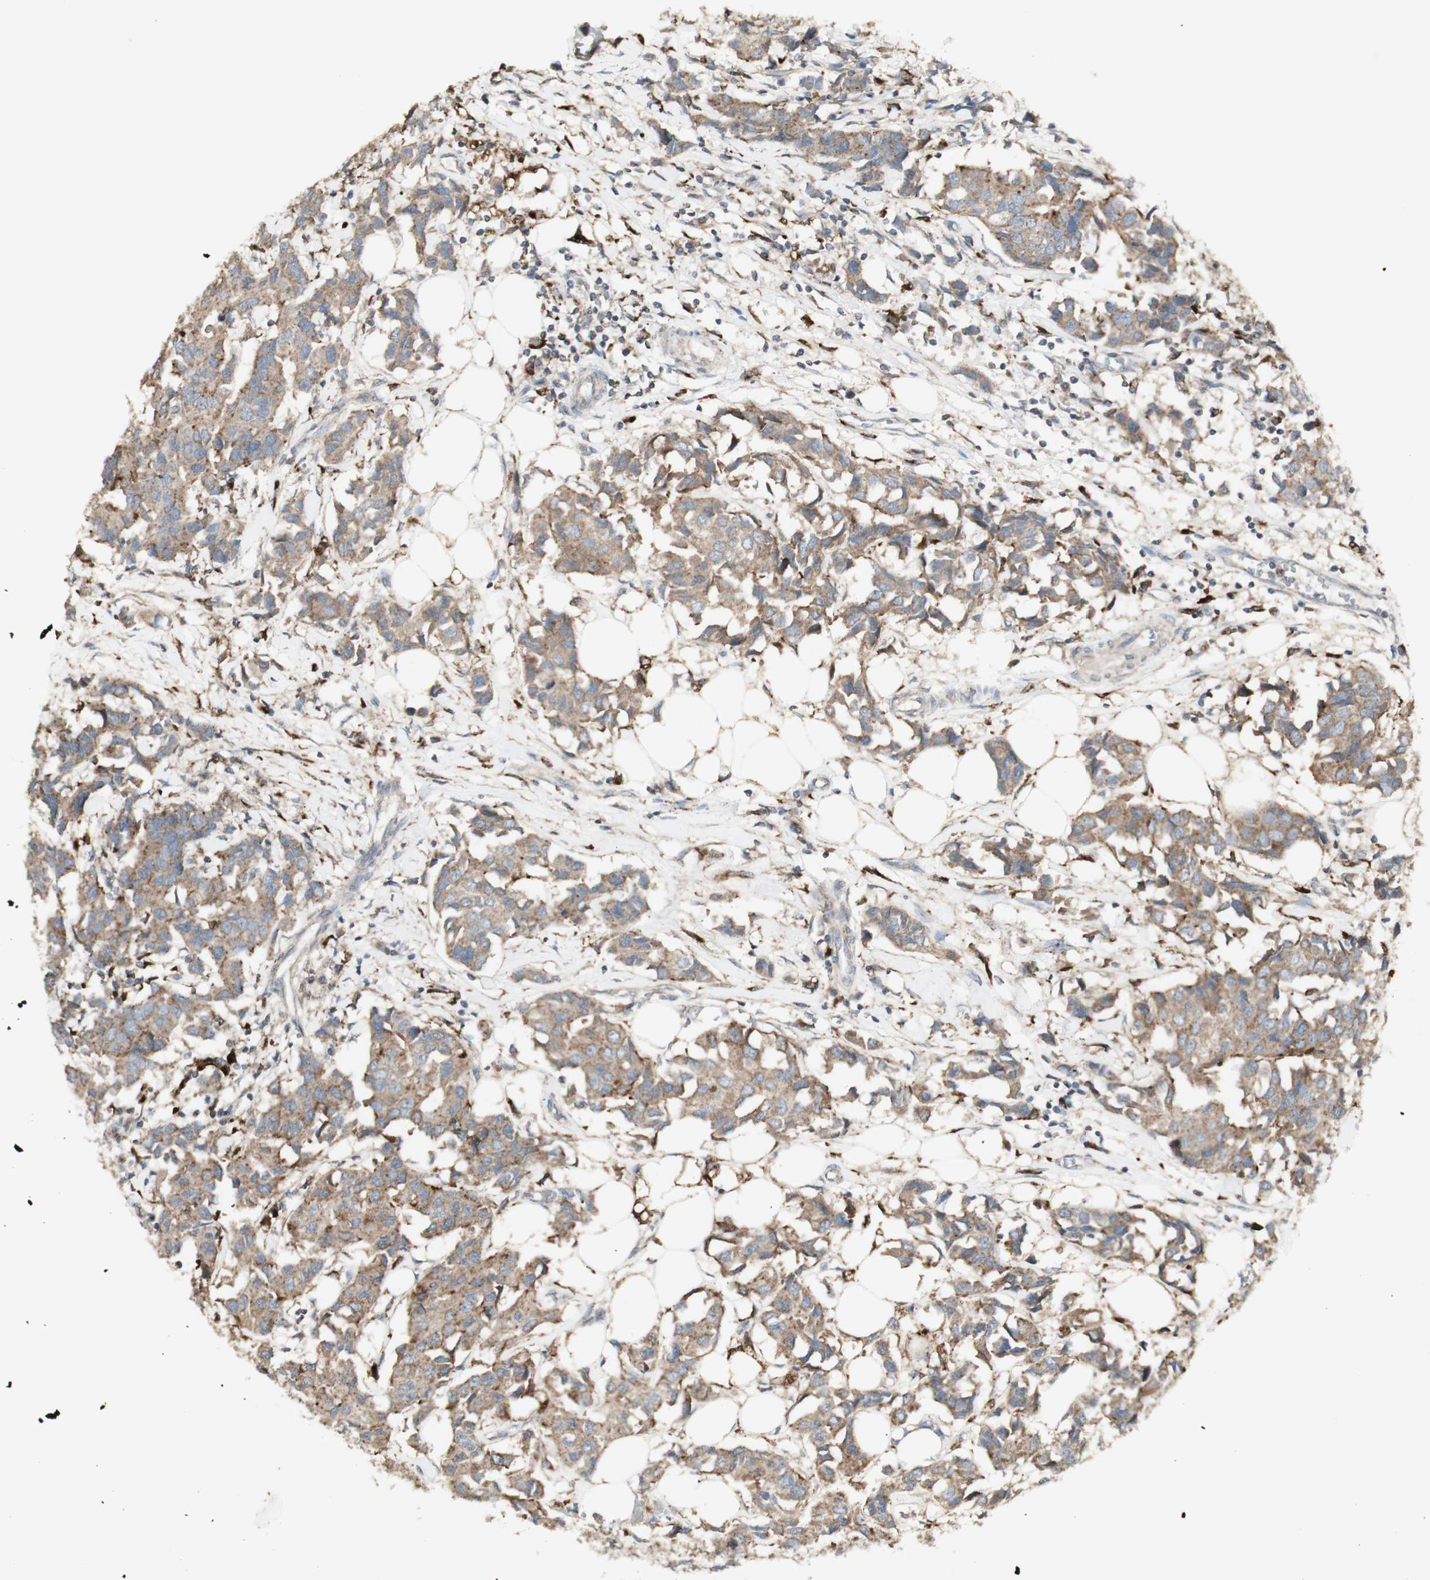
{"staining": {"intensity": "weak", "quantity": ">75%", "location": "cytoplasmic/membranous"}, "tissue": "breast cancer", "cell_type": "Tumor cells", "image_type": "cancer", "snomed": [{"axis": "morphology", "description": "Duct carcinoma"}, {"axis": "topography", "description": "Breast"}], "caption": "An image of breast cancer stained for a protein reveals weak cytoplasmic/membranous brown staining in tumor cells.", "gene": "ATP6V1E1", "patient": {"sex": "female", "age": 80}}